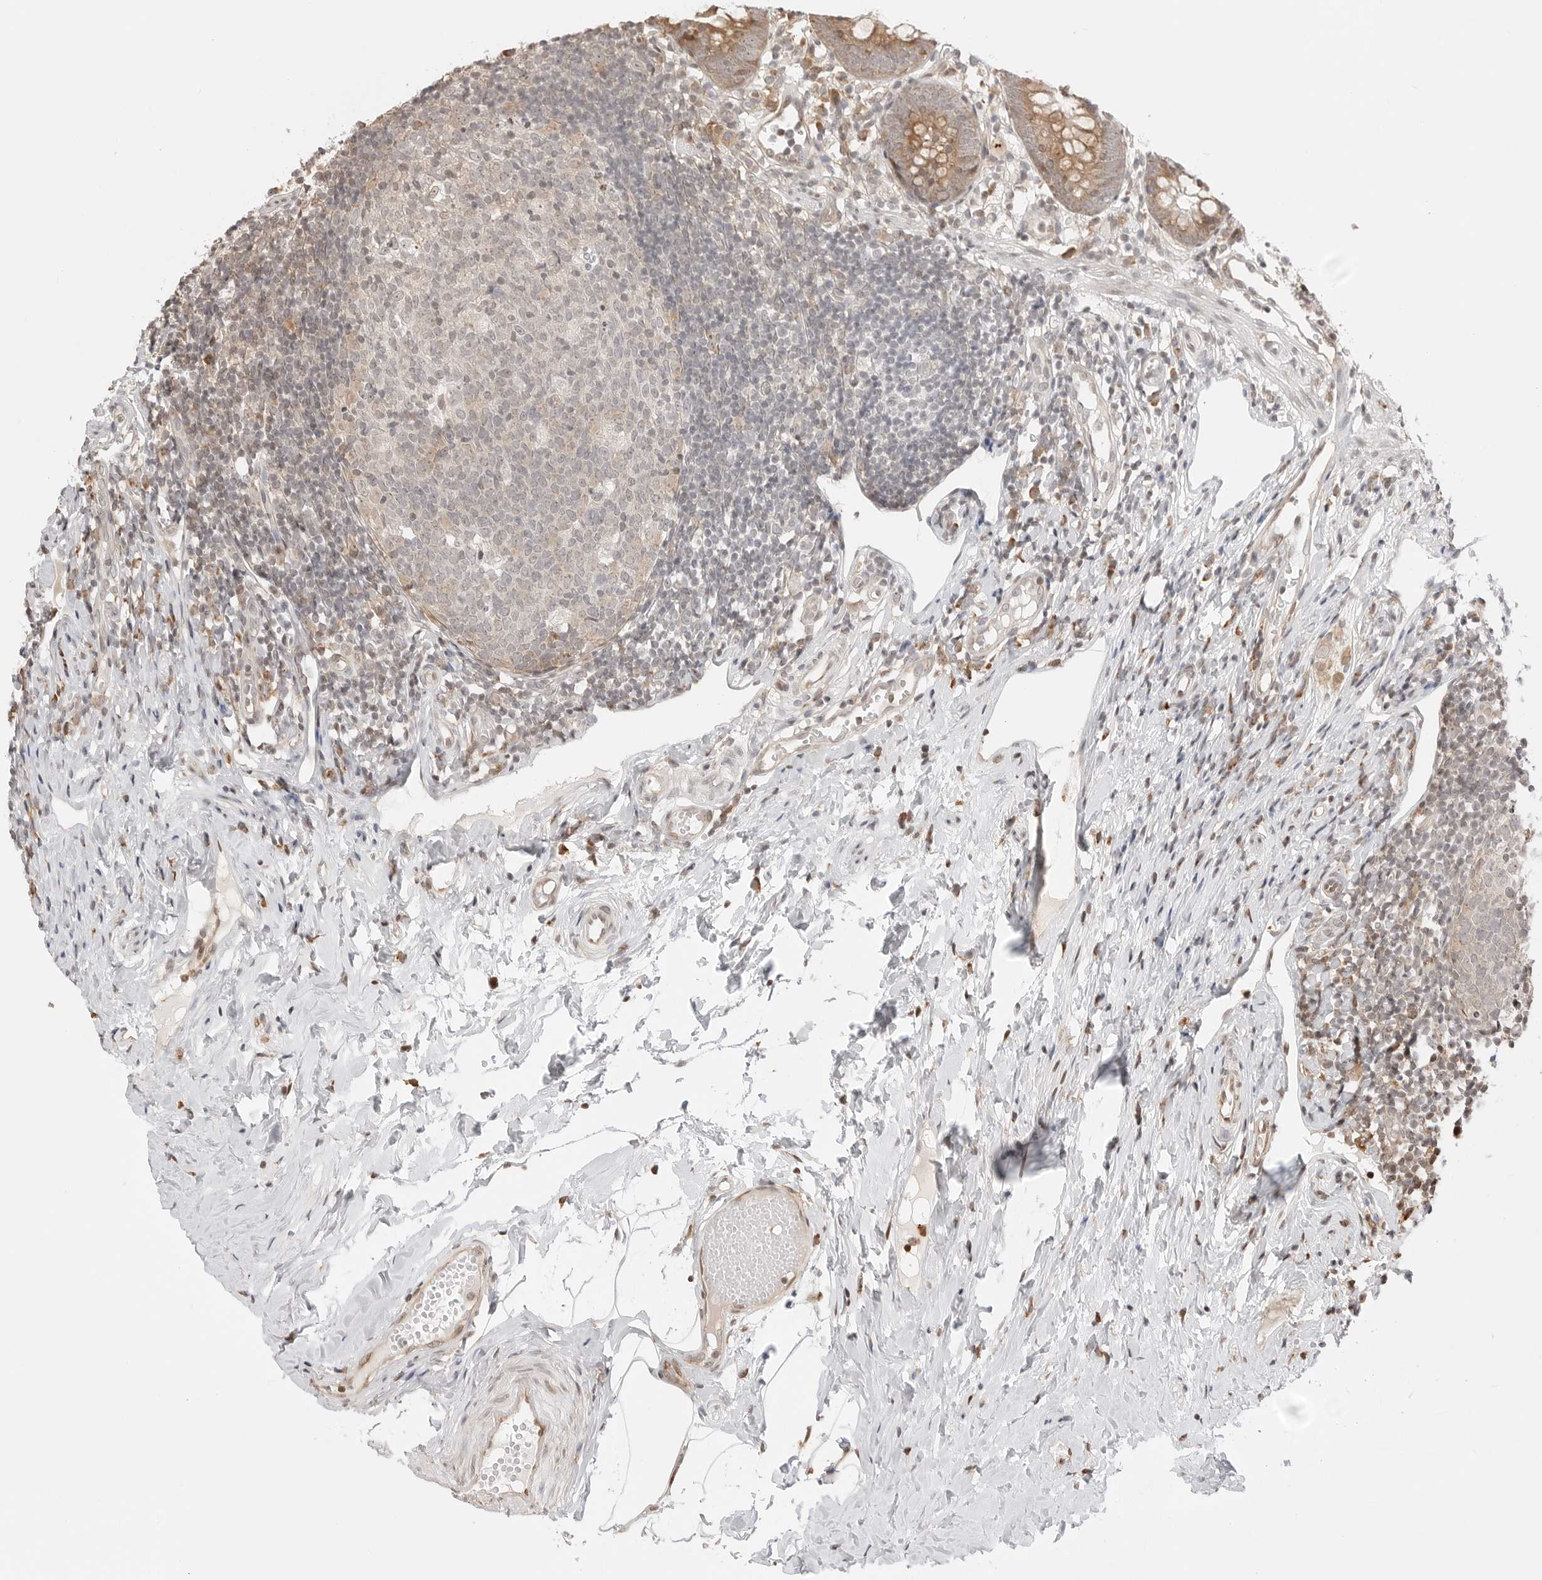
{"staining": {"intensity": "moderate", "quantity": ">75%", "location": "cytoplasmic/membranous"}, "tissue": "appendix", "cell_type": "Glandular cells", "image_type": "normal", "snomed": [{"axis": "morphology", "description": "Normal tissue, NOS"}, {"axis": "topography", "description": "Appendix"}], "caption": "High-magnification brightfield microscopy of benign appendix stained with DAB (3,3'-diaminobenzidine) (brown) and counterstained with hematoxylin (blue). glandular cells exhibit moderate cytoplasmic/membranous expression is appreciated in about>75% of cells. (IHC, brightfield microscopy, high magnification).", "gene": "FKBP14", "patient": {"sex": "female", "age": 20}}